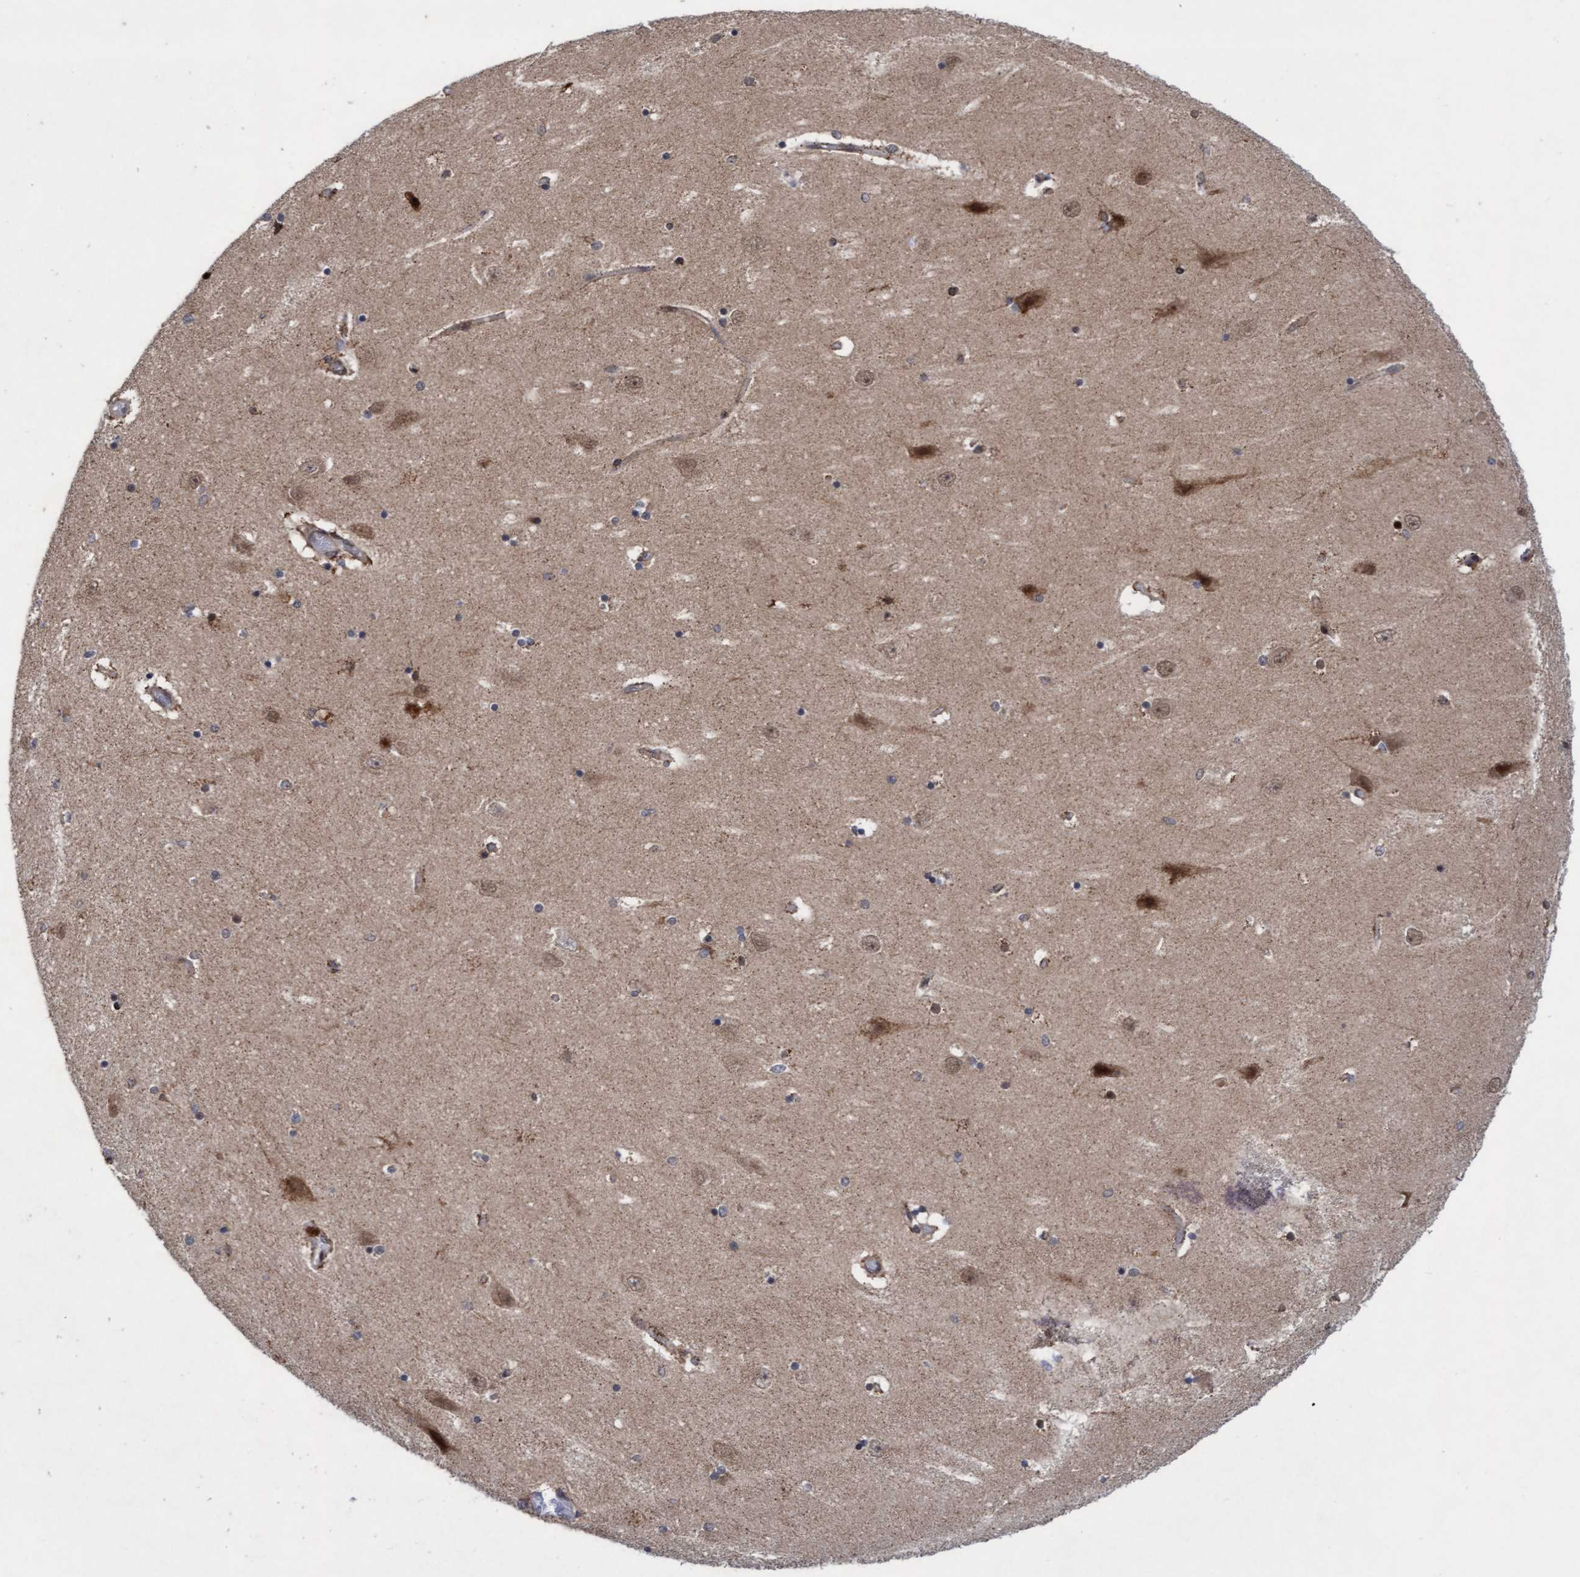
{"staining": {"intensity": "moderate", "quantity": "<25%", "location": "cytoplasmic/membranous,nuclear"}, "tissue": "hippocampus", "cell_type": "Glial cells", "image_type": "normal", "snomed": [{"axis": "morphology", "description": "Normal tissue, NOS"}, {"axis": "topography", "description": "Hippocampus"}], "caption": "This micrograph shows IHC staining of normal hippocampus, with low moderate cytoplasmic/membranous,nuclear positivity in about <25% of glial cells.", "gene": "TANC2", "patient": {"sex": "female", "age": 54}}